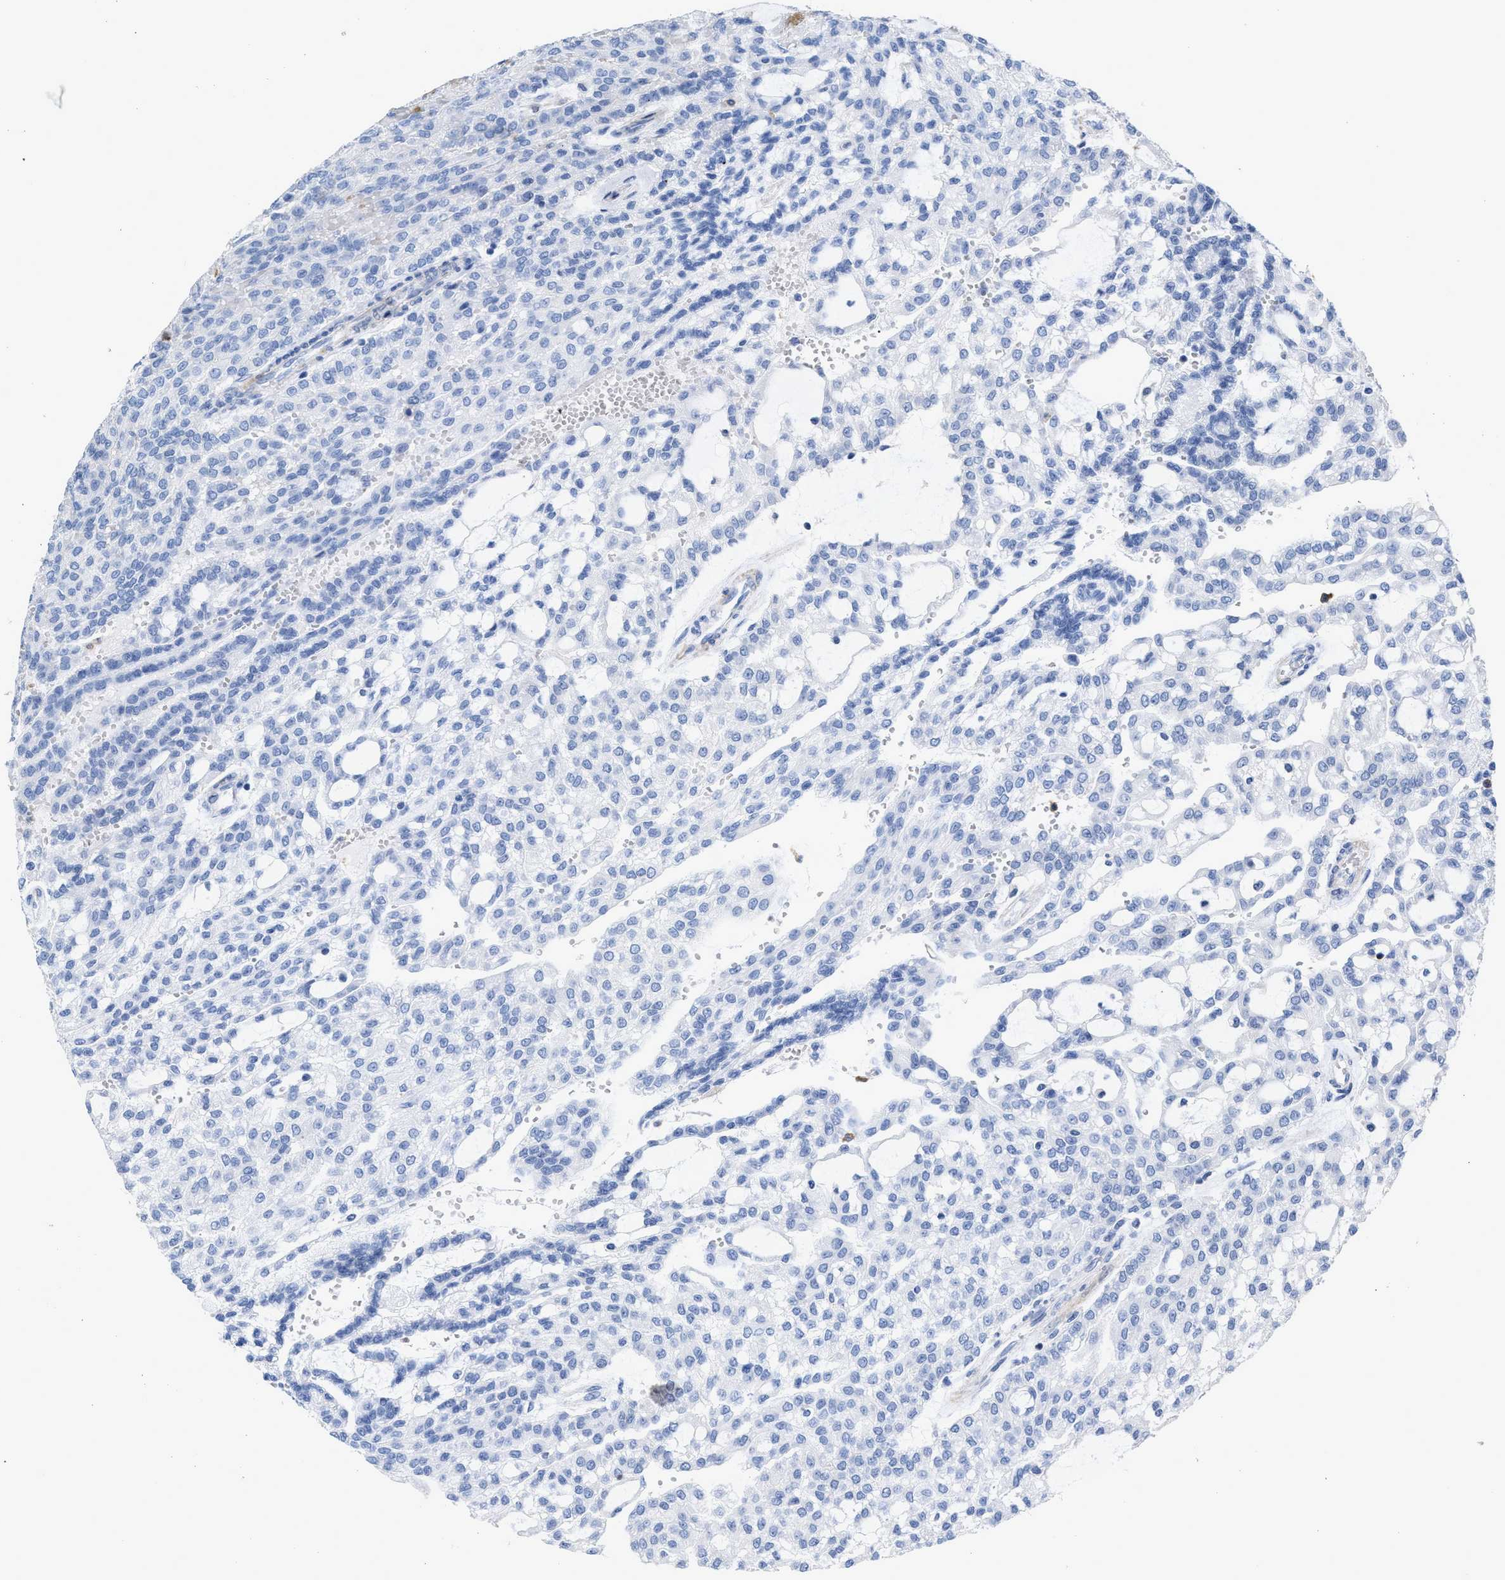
{"staining": {"intensity": "negative", "quantity": "none", "location": "none"}, "tissue": "renal cancer", "cell_type": "Tumor cells", "image_type": "cancer", "snomed": [{"axis": "morphology", "description": "Adenocarcinoma, NOS"}, {"axis": "topography", "description": "Kidney"}], "caption": "The immunohistochemistry micrograph has no significant staining in tumor cells of renal cancer (adenocarcinoma) tissue. (DAB immunohistochemistry with hematoxylin counter stain).", "gene": "PRMT2", "patient": {"sex": "male", "age": 63}}